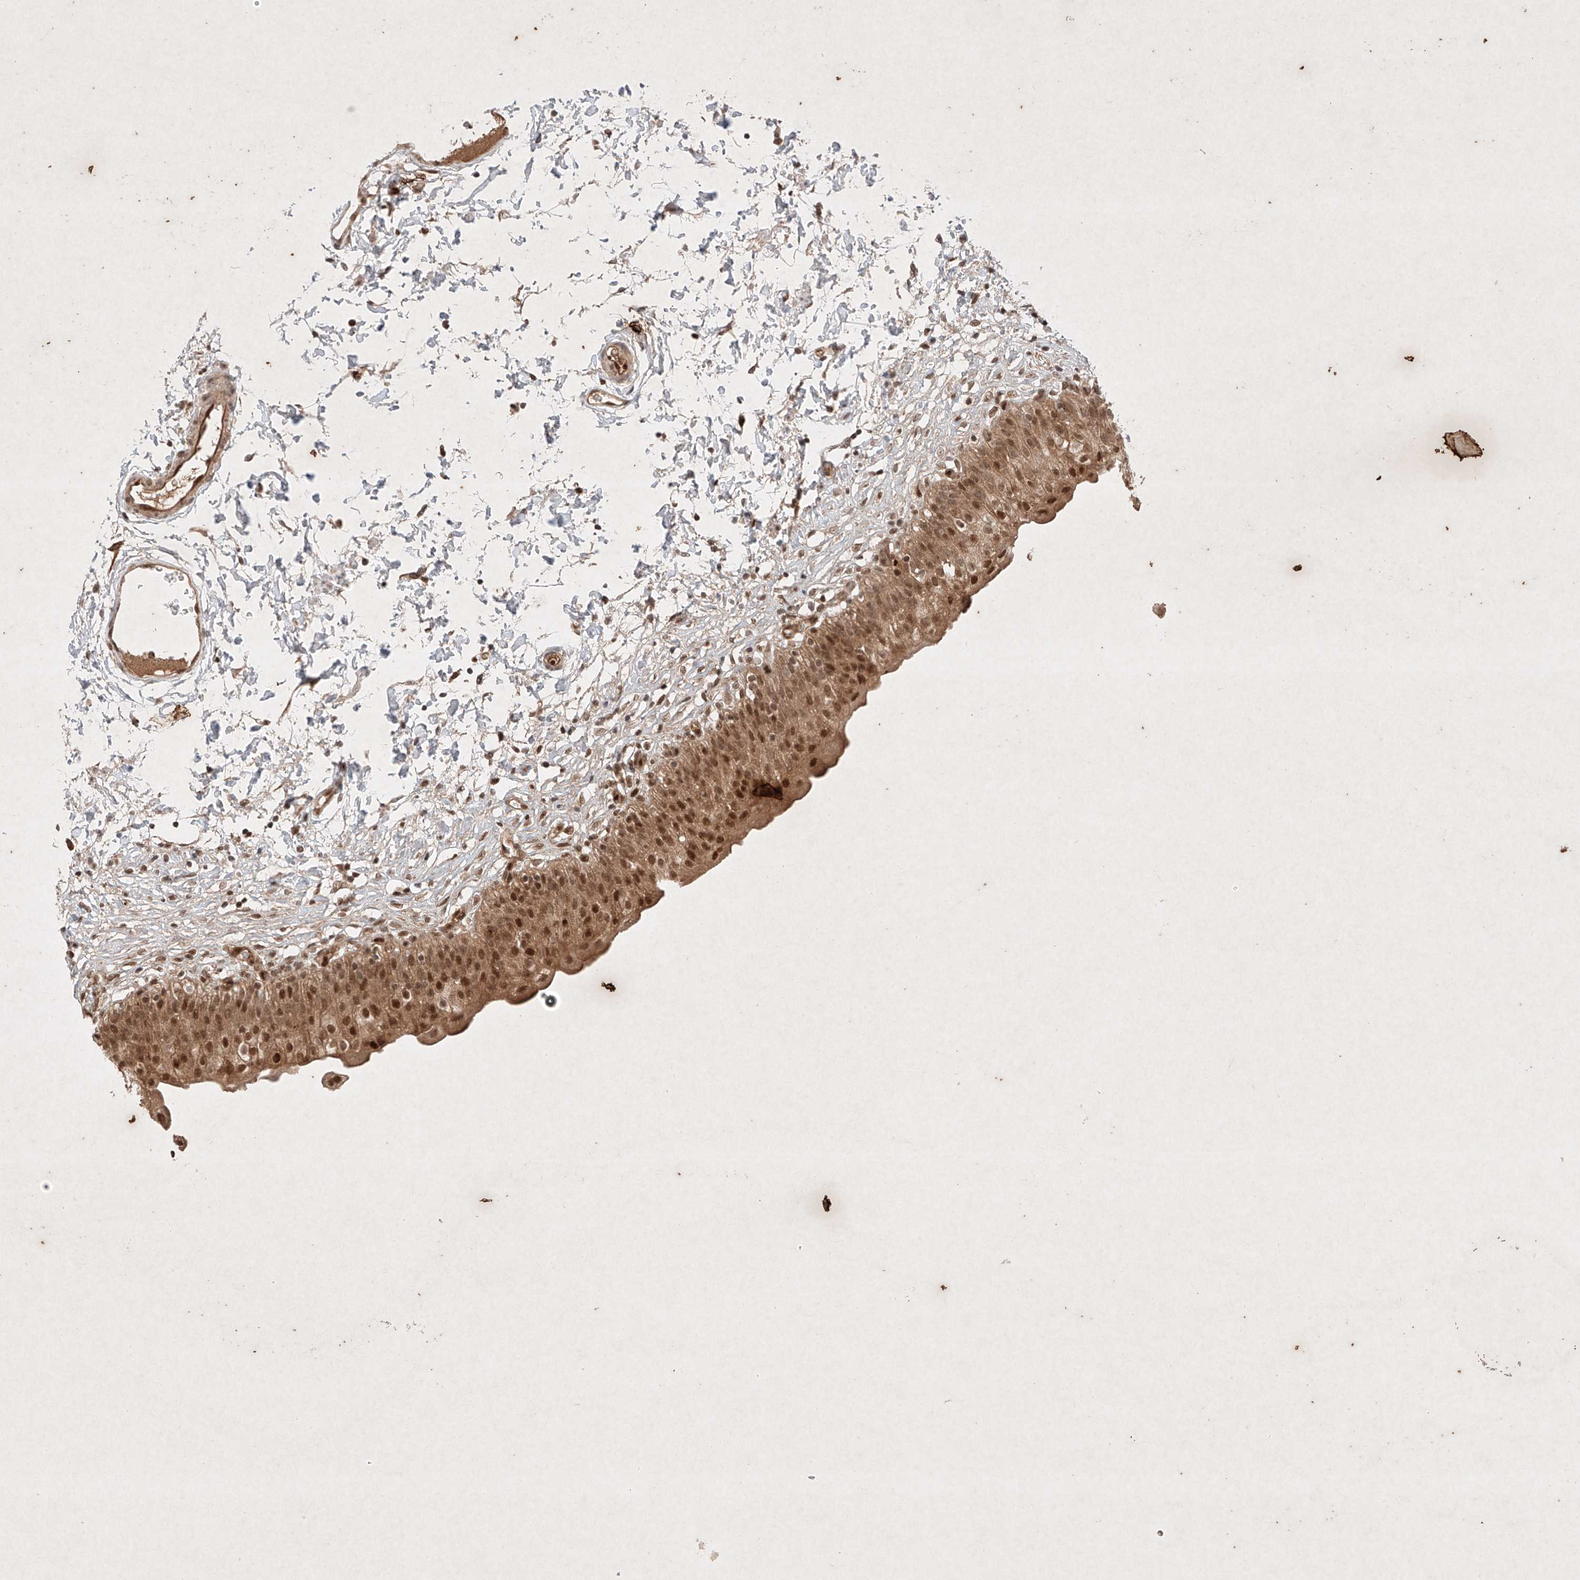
{"staining": {"intensity": "strong", "quantity": ">75%", "location": "cytoplasmic/membranous,nuclear"}, "tissue": "urinary bladder", "cell_type": "Urothelial cells", "image_type": "normal", "snomed": [{"axis": "morphology", "description": "Normal tissue, NOS"}, {"axis": "topography", "description": "Urinary bladder"}], "caption": "IHC (DAB (3,3'-diaminobenzidine)) staining of benign urinary bladder shows strong cytoplasmic/membranous,nuclear protein expression in about >75% of urothelial cells. (brown staining indicates protein expression, while blue staining denotes nuclei).", "gene": "RNF31", "patient": {"sex": "male", "age": 55}}